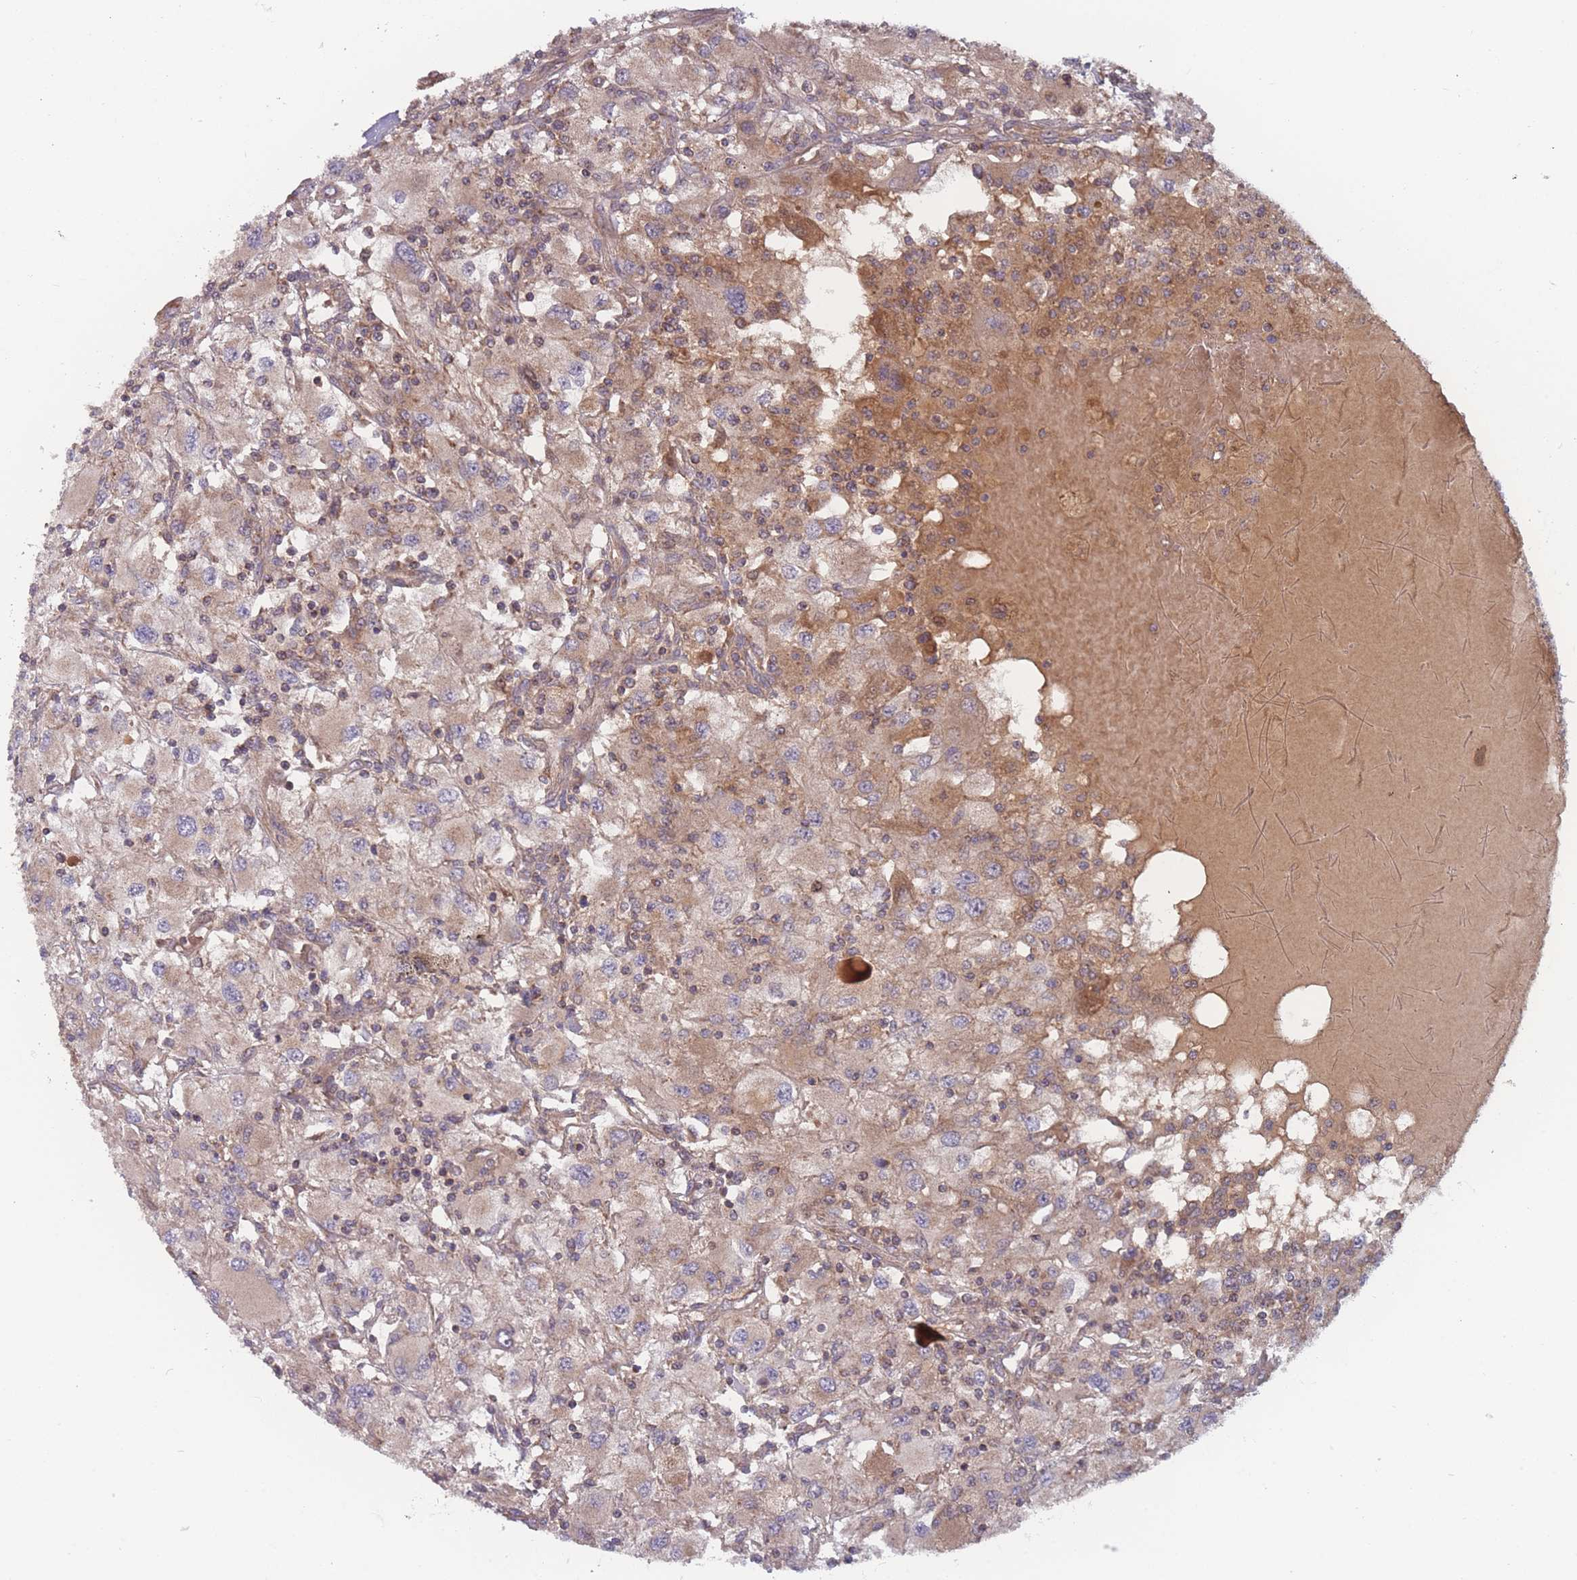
{"staining": {"intensity": "moderate", "quantity": "25%-75%", "location": "cytoplasmic/membranous"}, "tissue": "renal cancer", "cell_type": "Tumor cells", "image_type": "cancer", "snomed": [{"axis": "morphology", "description": "Adenocarcinoma, NOS"}, {"axis": "topography", "description": "Kidney"}], "caption": "An immunohistochemistry (IHC) photomicrograph of tumor tissue is shown. Protein staining in brown shows moderate cytoplasmic/membranous positivity in renal adenocarcinoma within tumor cells.", "gene": "ATP5MG", "patient": {"sex": "female", "age": 67}}